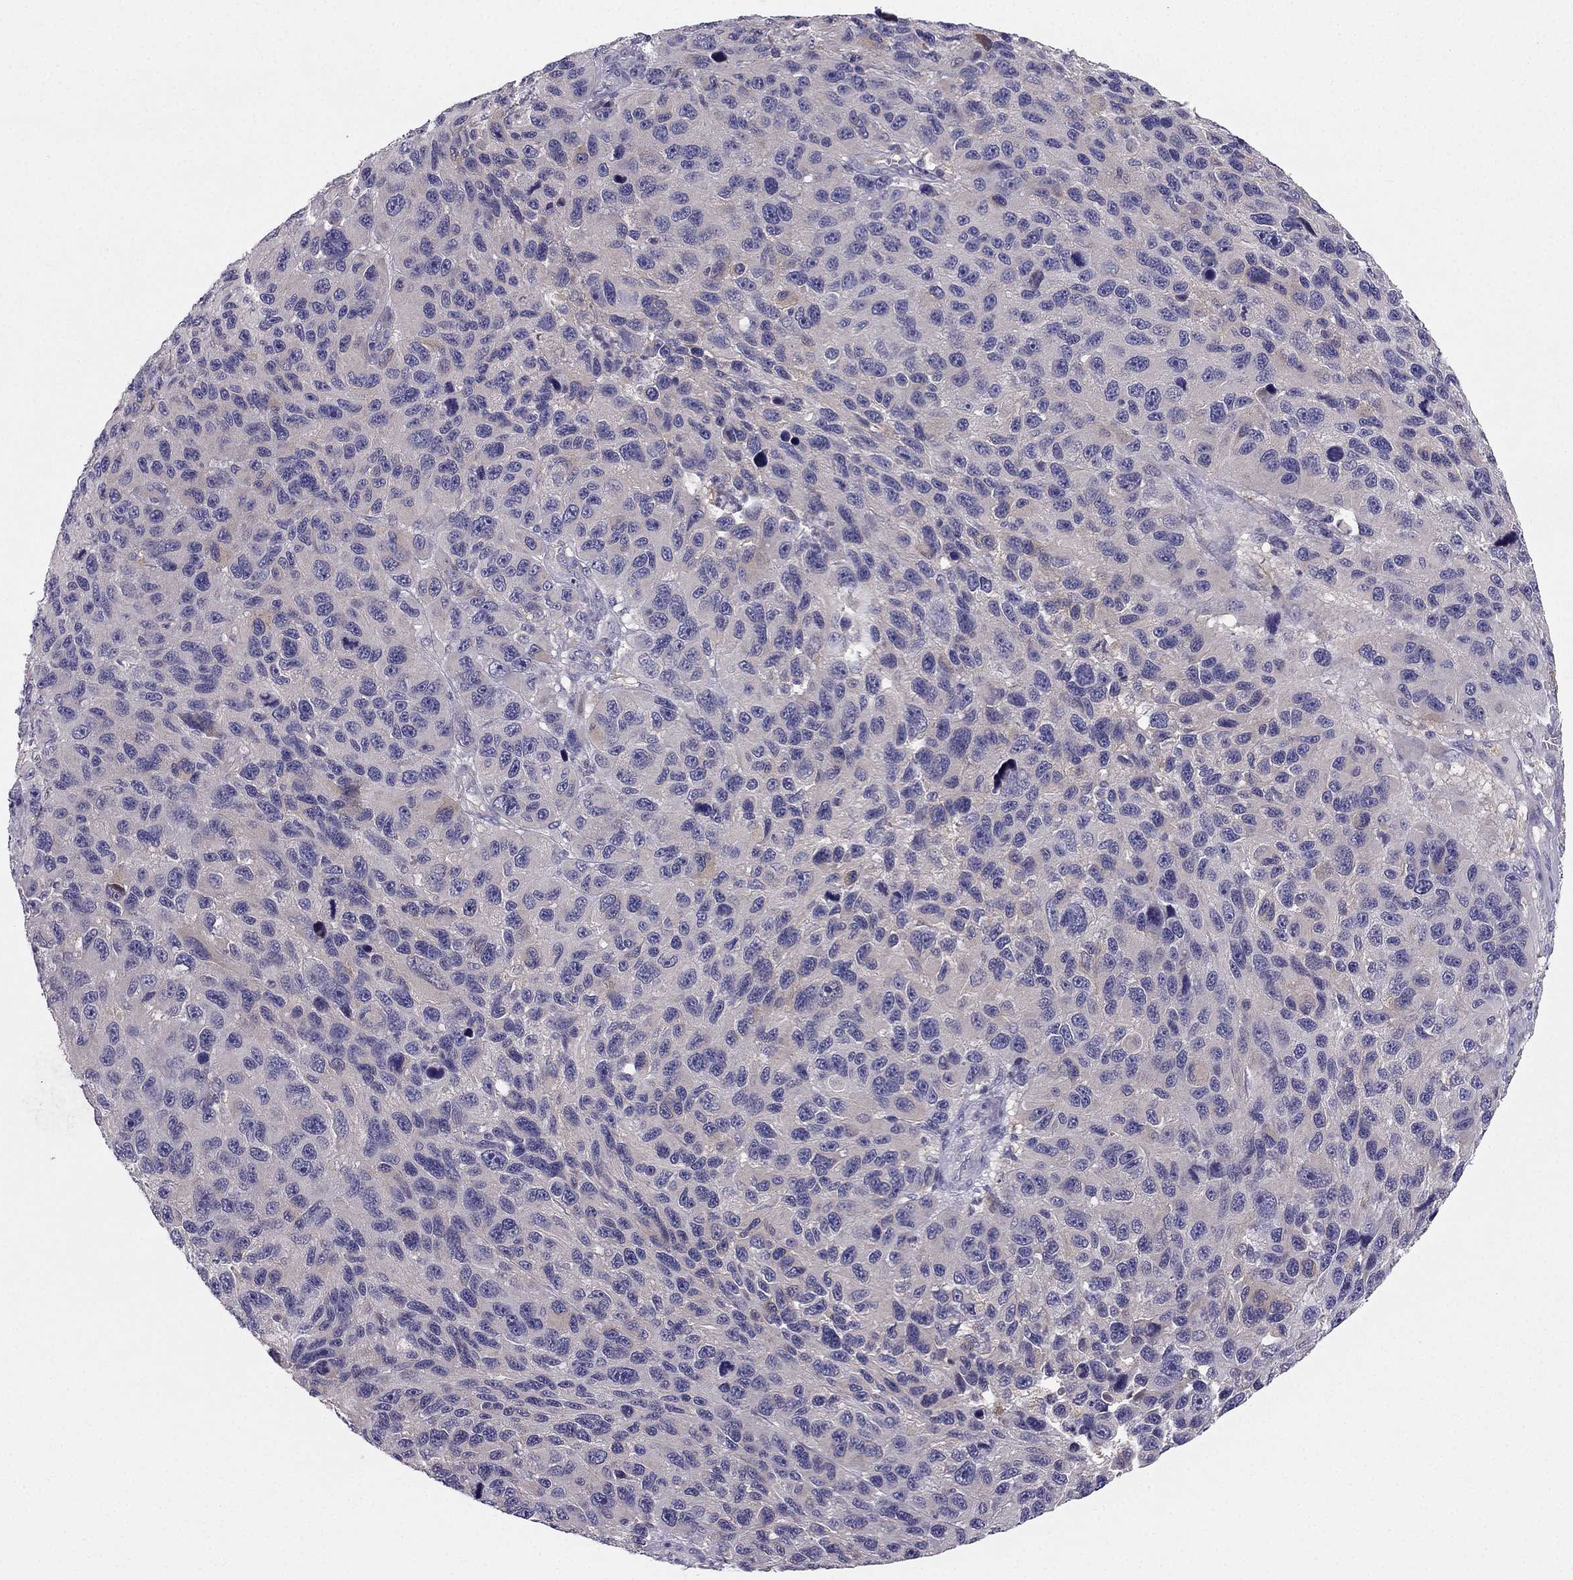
{"staining": {"intensity": "negative", "quantity": "none", "location": "none"}, "tissue": "melanoma", "cell_type": "Tumor cells", "image_type": "cancer", "snomed": [{"axis": "morphology", "description": "Malignant melanoma, NOS"}, {"axis": "topography", "description": "Skin"}], "caption": "This micrograph is of malignant melanoma stained with immunohistochemistry to label a protein in brown with the nuclei are counter-stained blue. There is no positivity in tumor cells.", "gene": "SYT5", "patient": {"sex": "male", "age": 53}}